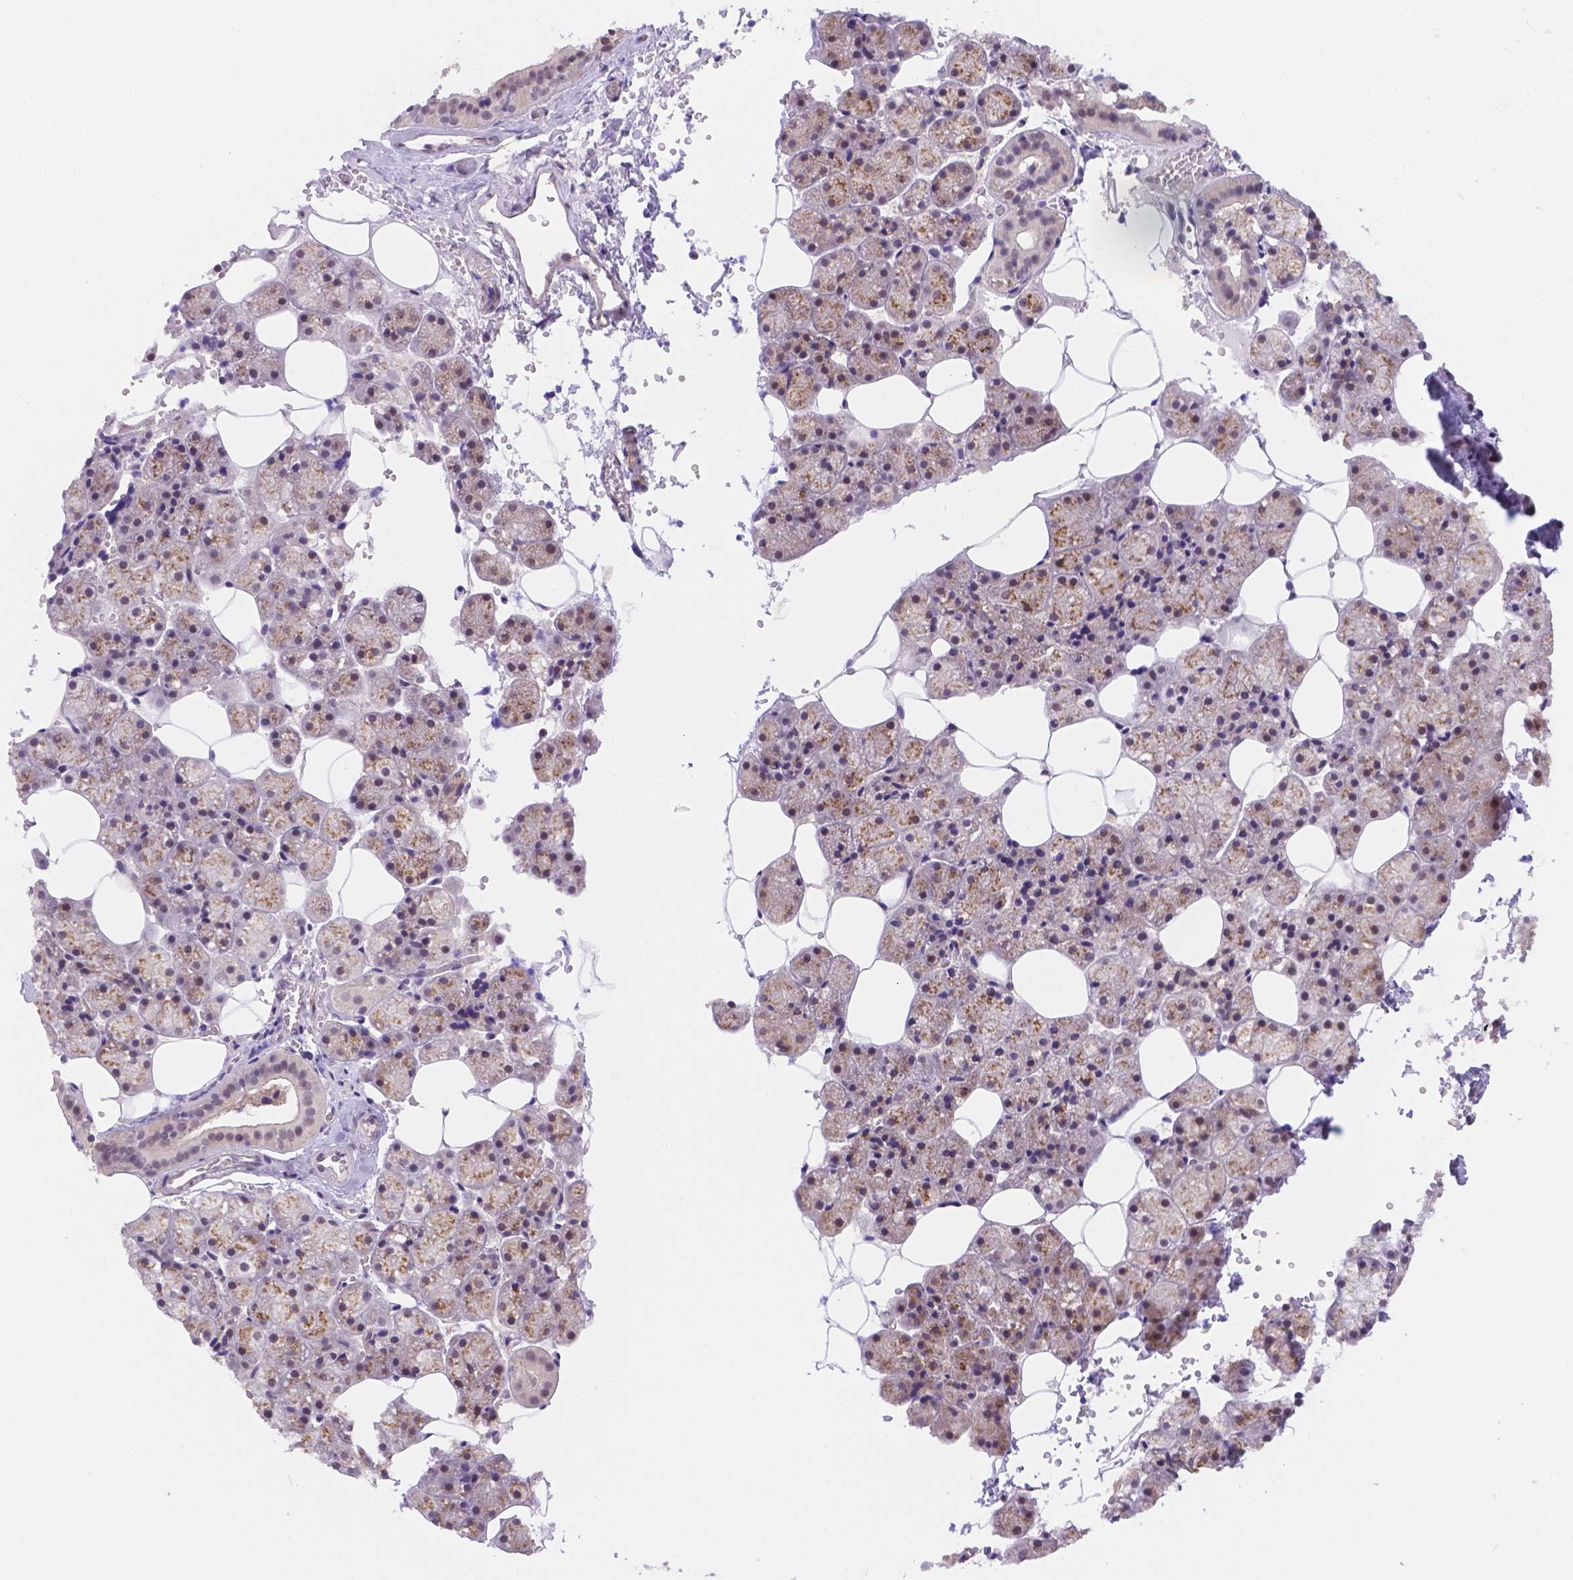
{"staining": {"intensity": "strong", "quantity": "25%-75%", "location": "cytoplasmic/membranous"}, "tissue": "salivary gland", "cell_type": "Glandular cells", "image_type": "normal", "snomed": [{"axis": "morphology", "description": "Normal tissue, NOS"}, {"axis": "topography", "description": "Salivary gland"}], "caption": "A brown stain highlights strong cytoplasmic/membranous staining of a protein in glandular cells of normal human salivary gland.", "gene": "NXPE2", "patient": {"sex": "male", "age": 38}}